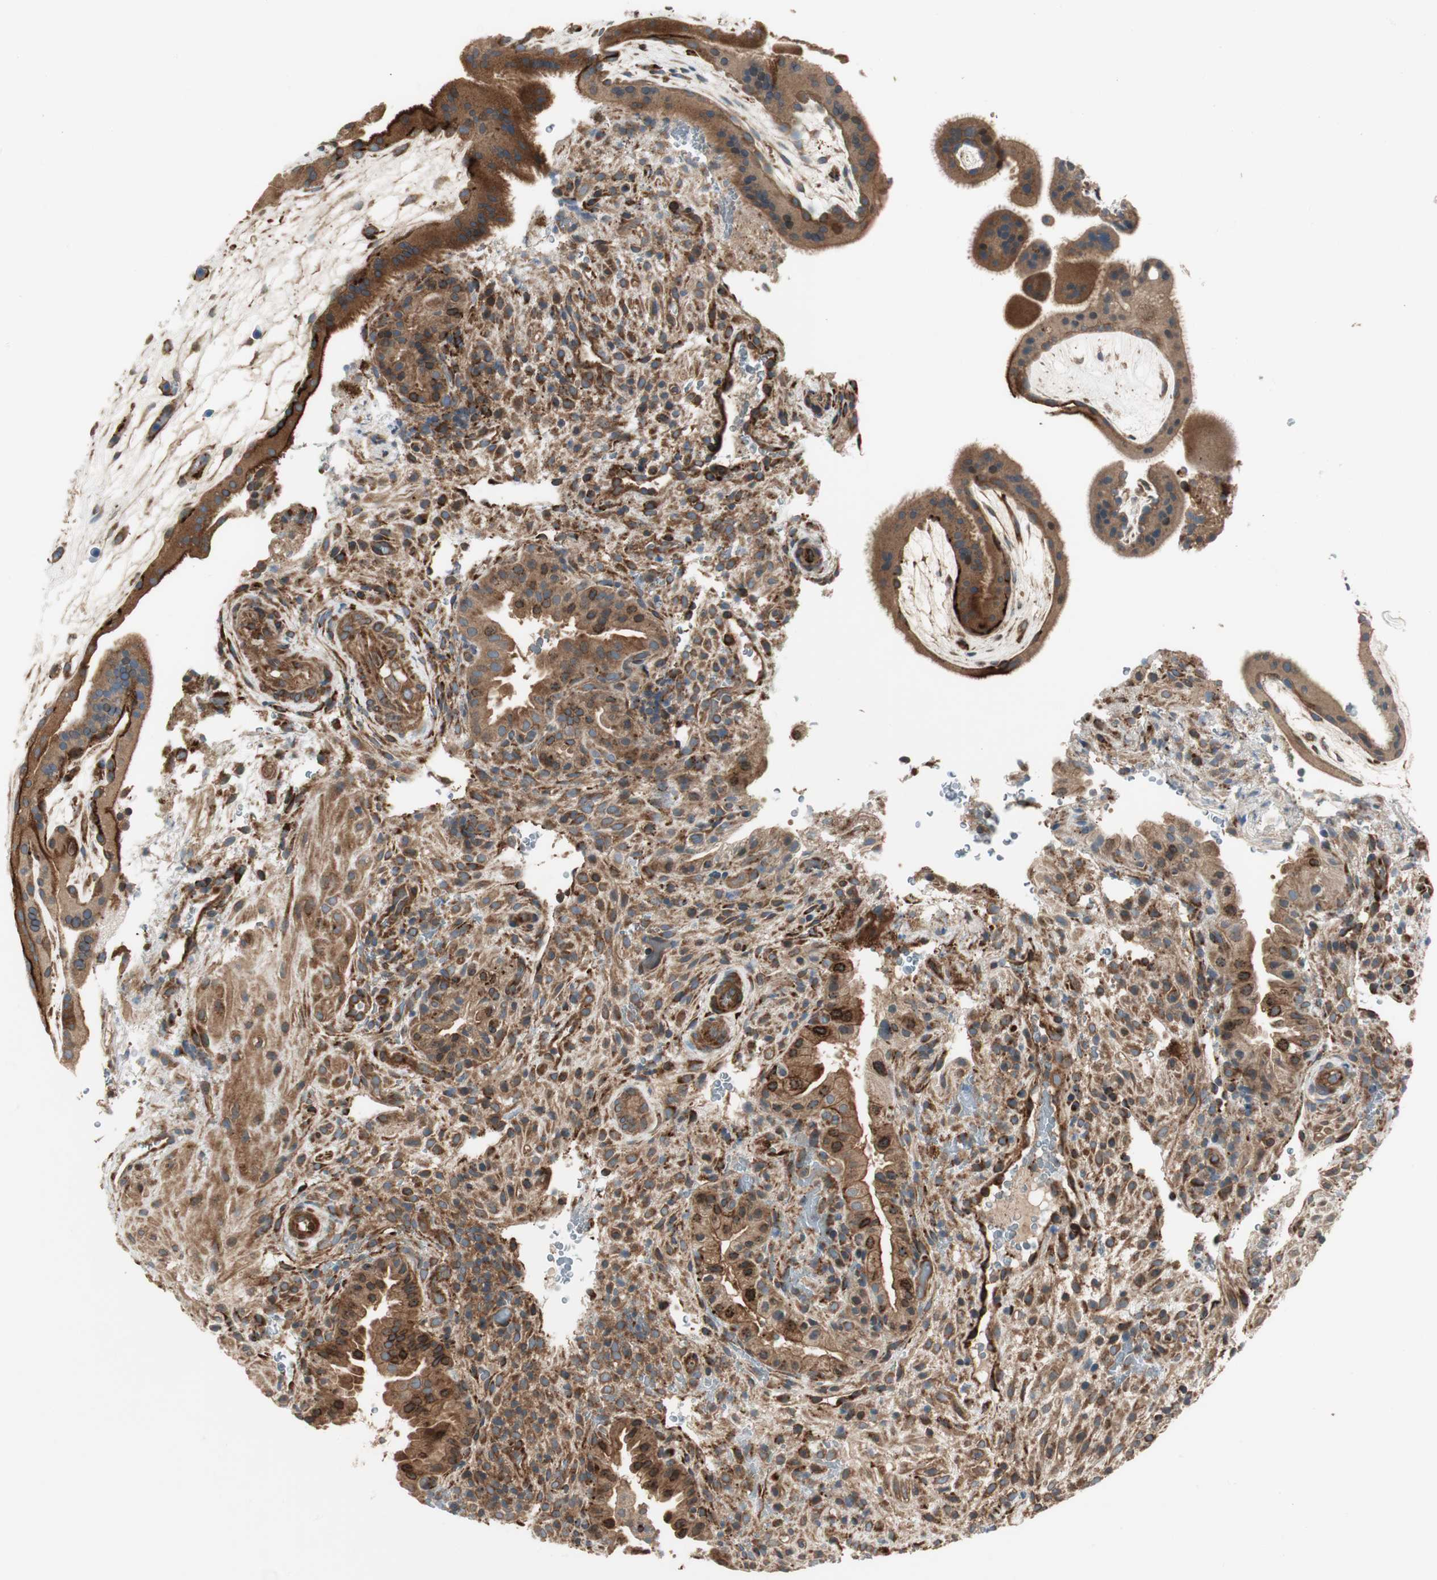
{"staining": {"intensity": "moderate", "quantity": ">75%", "location": "cytoplasmic/membranous"}, "tissue": "placenta", "cell_type": "Decidual cells", "image_type": "normal", "snomed": [{"axis": "morphology", "description": "Normal tissue, NOS"}, {"axis": "topography", "description": "Placenta"}], "caption": "The image reveals immunohistochemical staining of unremarkable placenta. There is moderate cytoplasmic/membranous staining is identified in about >75% of decidual cells.", "gene": "PRKG1", "patient": {"sex": "female", "age": 19}}